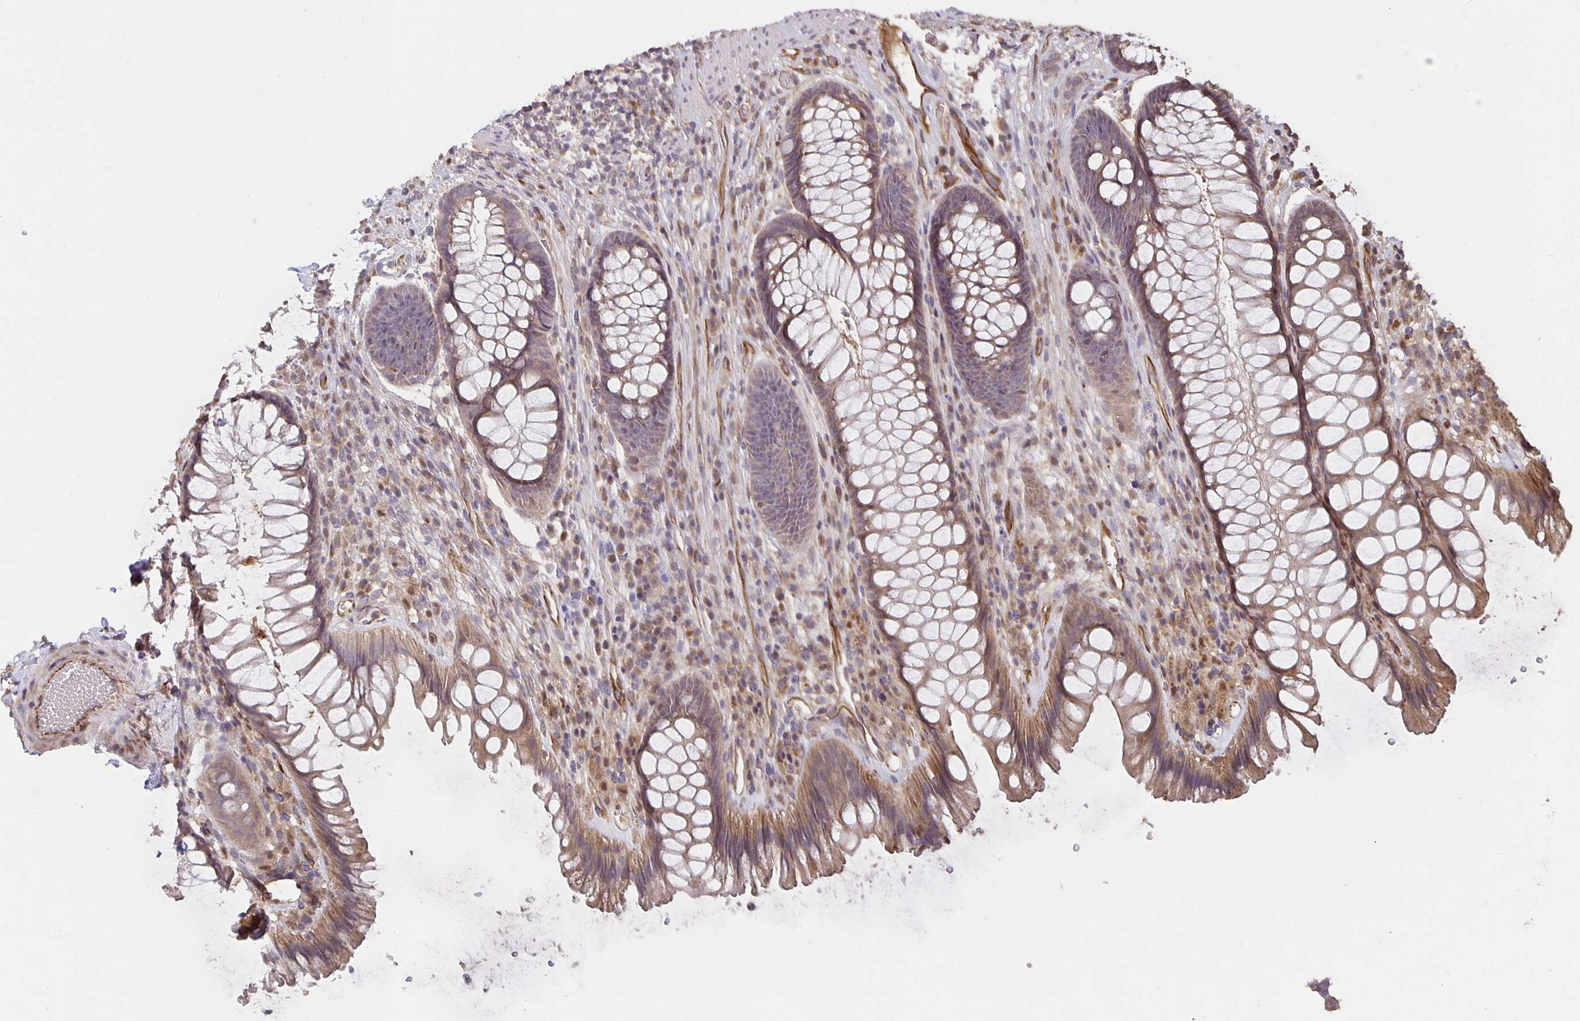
{"staining": {"intensity": "weak", "quantity": ">75%", "location": "cytoplasmic/membranous"}, "tissue": "rectum", "cell_type": "Glandular cells", "image_type": "normal", "snomed": [{"axis": "morphology", "description": "Normal tissue, NOS"}, {"axis": "topography", "description": "Rectum"}], "caption": "Weak cytoplasmic/membranous expression is identified in about >75% of glandular cells in benign rectum. Using DAB (brown) and hematoxylin (blue) stains, captured at high magnification using brightfield microscopy.", "gene": "NOG", "patient": {"sex": "male", "age": 53}}